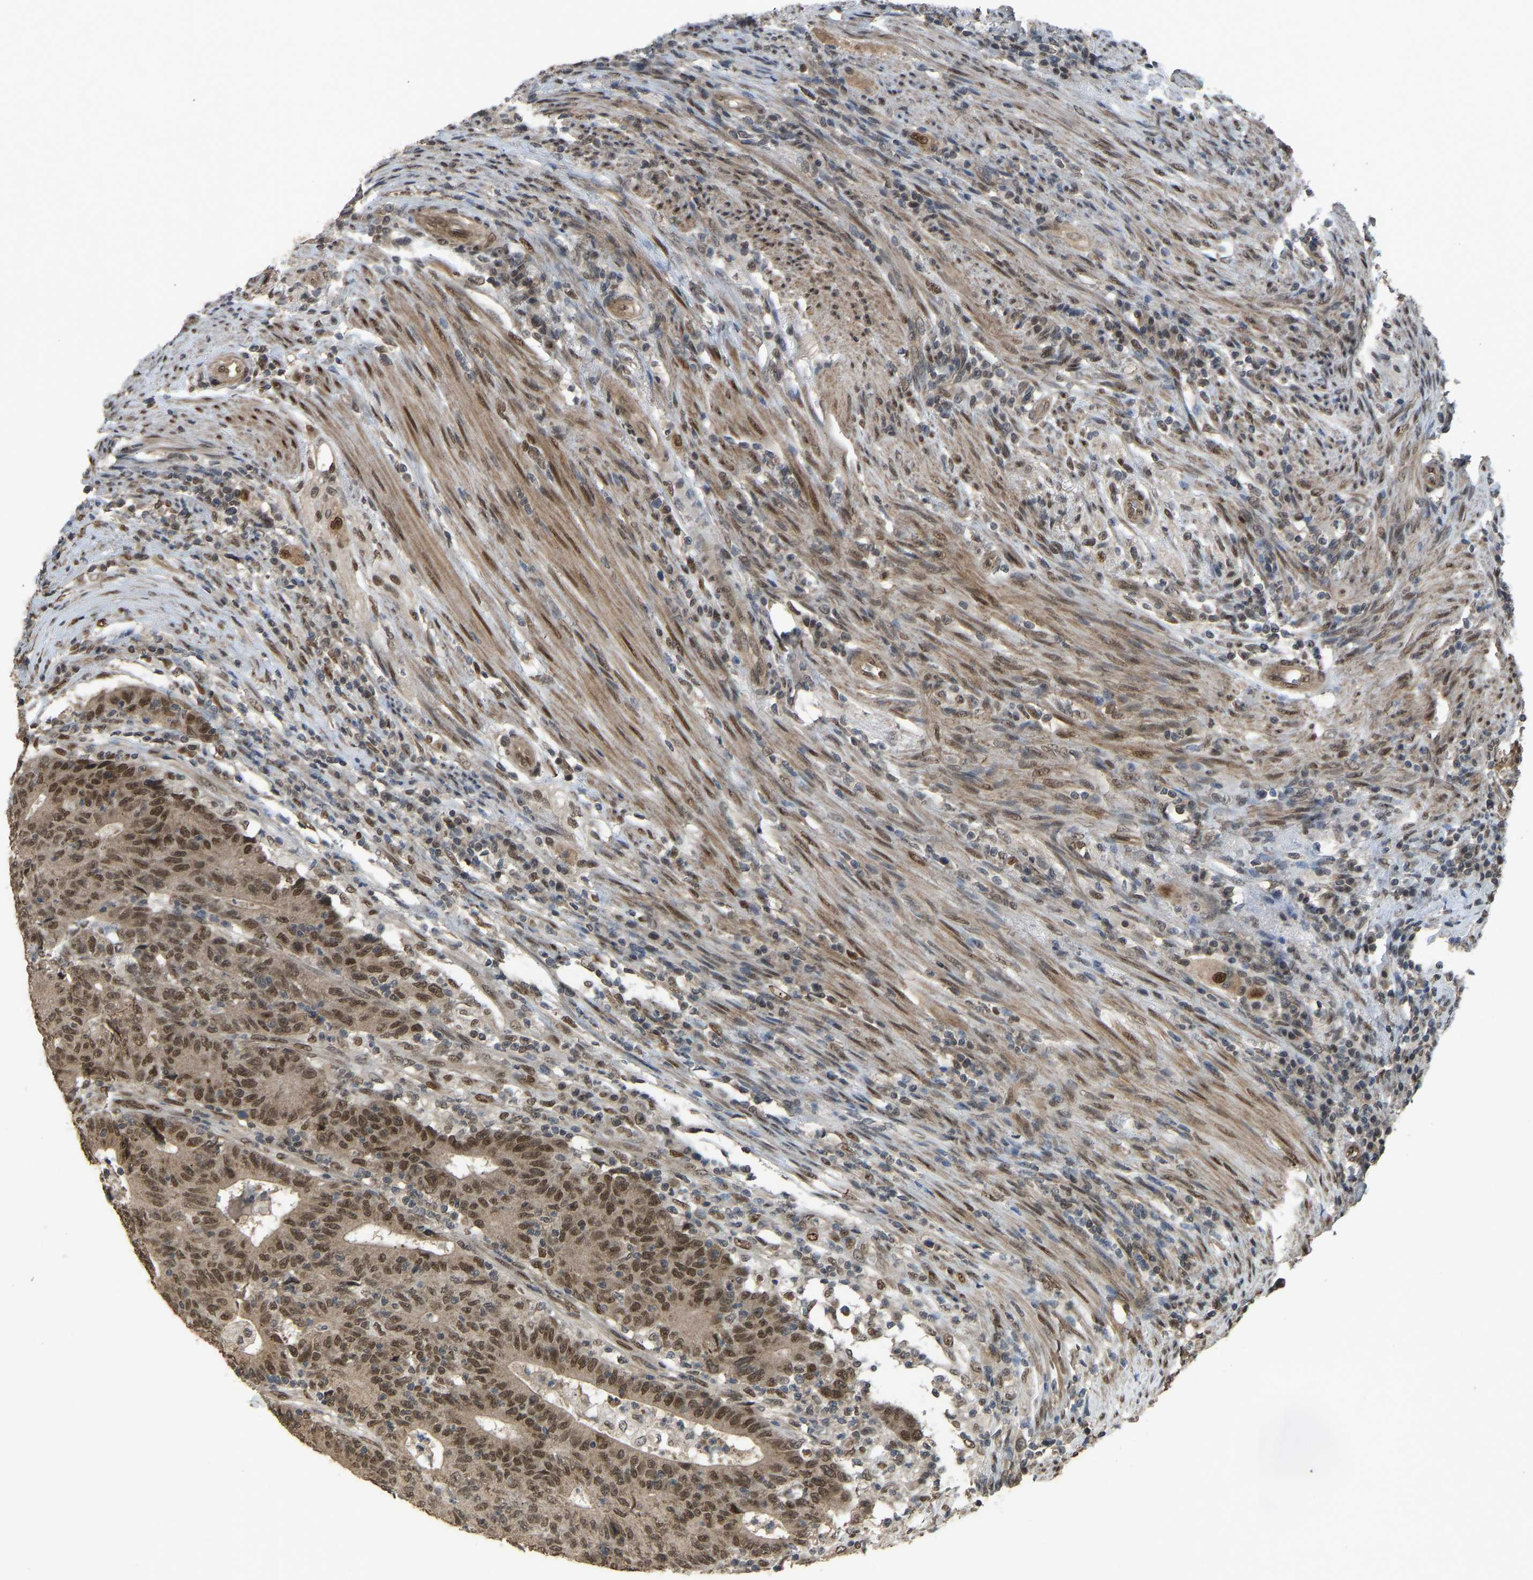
{"staining": {"intensity": "moderate", "quantity": ">75%", "location": "cytoplasmic/membranous,nuclear"}, "tissue": "colorectal cancer", "cell_type": "Tumor cells", "image_type": "cancer", "snomed": [{"axis": "morphology", "description": "Normal tissue, NOS"}, {"axis": "morphology", "description": "Adenocarcinoma, NOS"}, {"axis": "topography", "description": "Colon"}], "caption": "Colorectal adenocarcinoma stained with a protein marker displays moderate staining in tumor cells.", "gene": "KPNA6", "patient": {"sex": "female", "age": 75}}